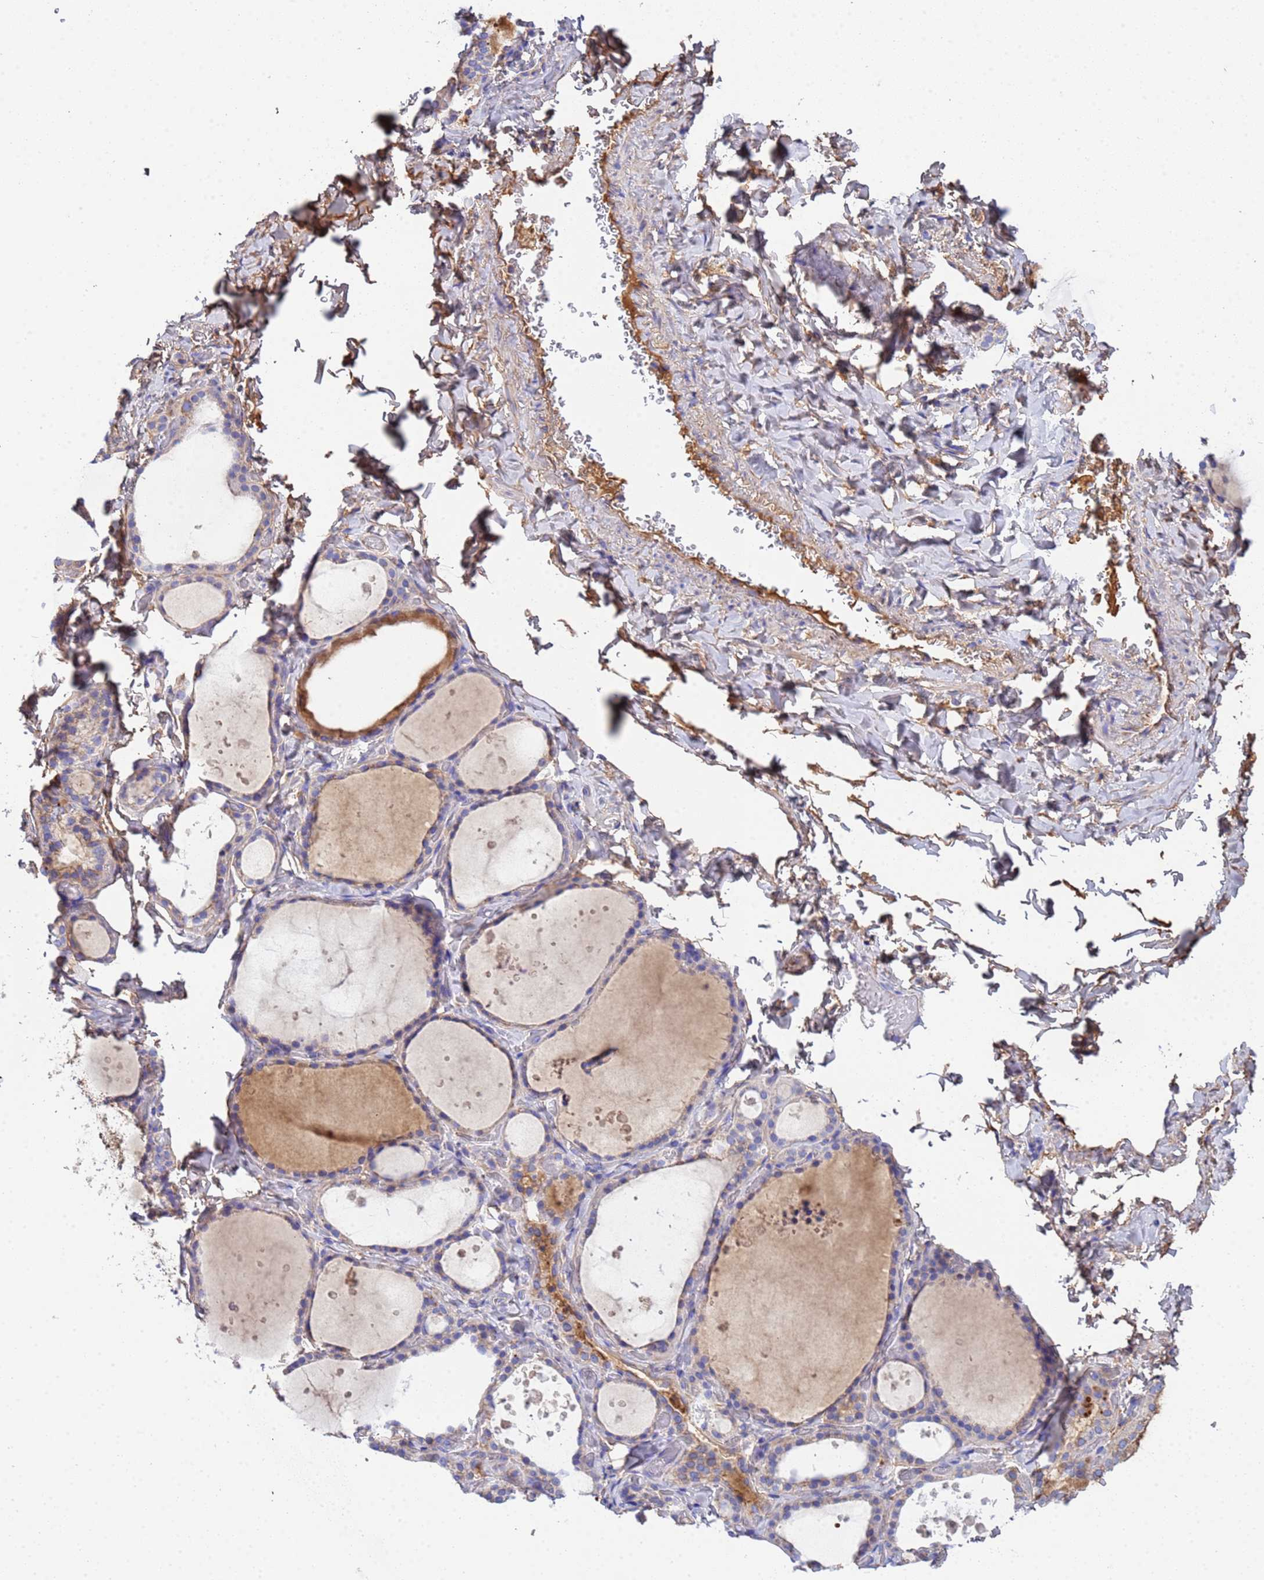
{"staining": {"intensity": "weak", "quantity": "25%-75%", "location": "cytoplasmic/membranous"}, "tissue": "thyroid gland", "cell_type": "Glandular cells", "image_type": "normal", "snomed": [{"axis": "morphology", "description": "Normal tissue, NOS"}, {"axis": "topography", "description": "Thyroid gland"}], "caption": "The micrograph displays staining of unremarkable thyroid gland, revealing weak cytoplasmic/membranous protein staining (brown color) within glandular cells.", "gene": "GLUD1", "patient": {"sex": "female", "age": 44}}